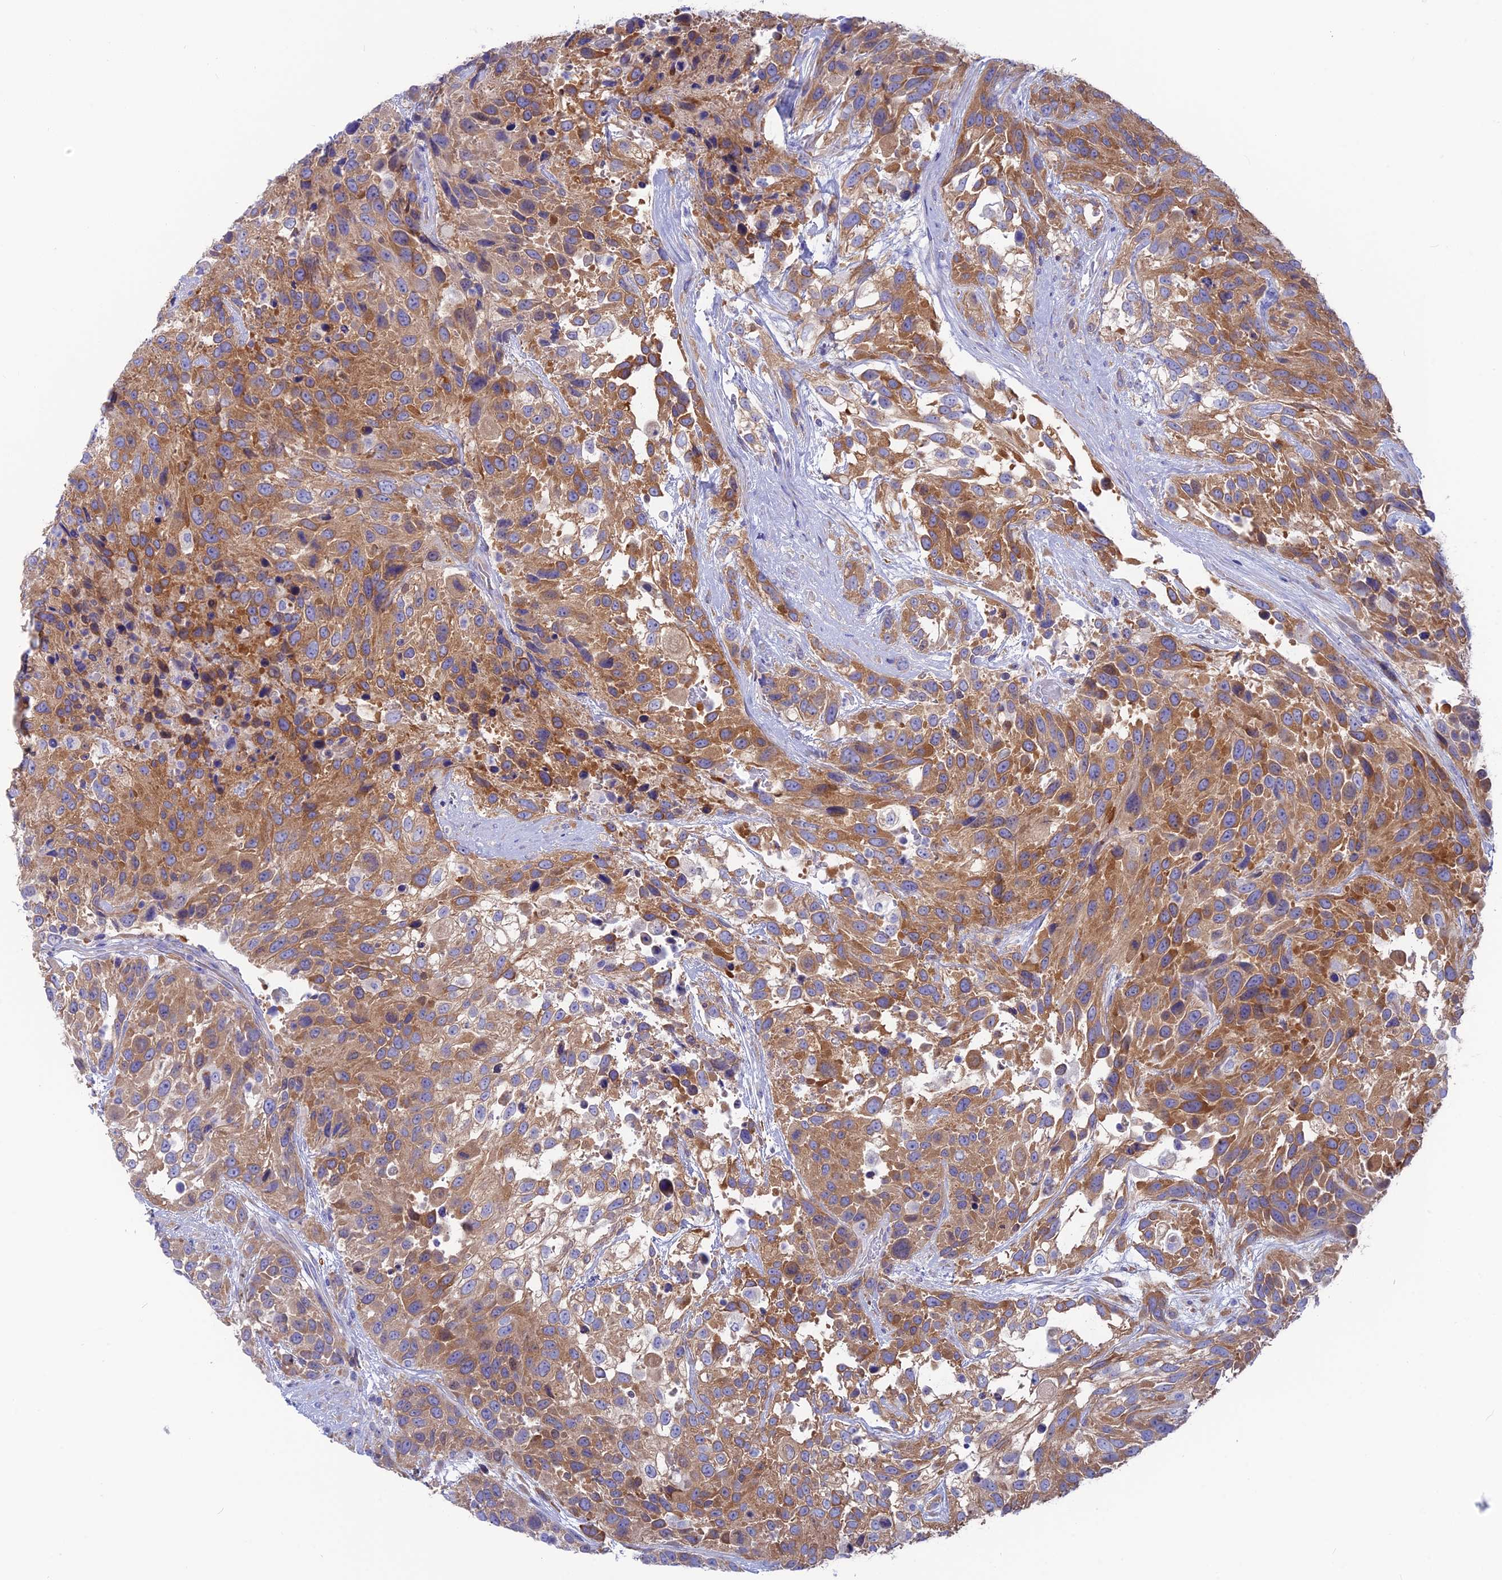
{"staining": {"intensity": "moderate", "quantity": ">75%", "location": "cytoplasmic/membranous"}, "tissue": "urothelial cancer", "cell_type": "Tumor cells", "image_type": "cancer", "snomed": [{"axis": "morphology", "description": "Urothelial carcinoma, High grade"}, {"axis": "topography", "description": "Urinary bladder"}], "caption": "Urothelial cancer stained with DAB immunohistochemistry (IHC) demonstrates medium levels of moderate cytoplasmic/membranous staining in approximately >75% of tumor cells.", "gene": "LZTFL1", "patient": {"sex": "female", "age": 70}}